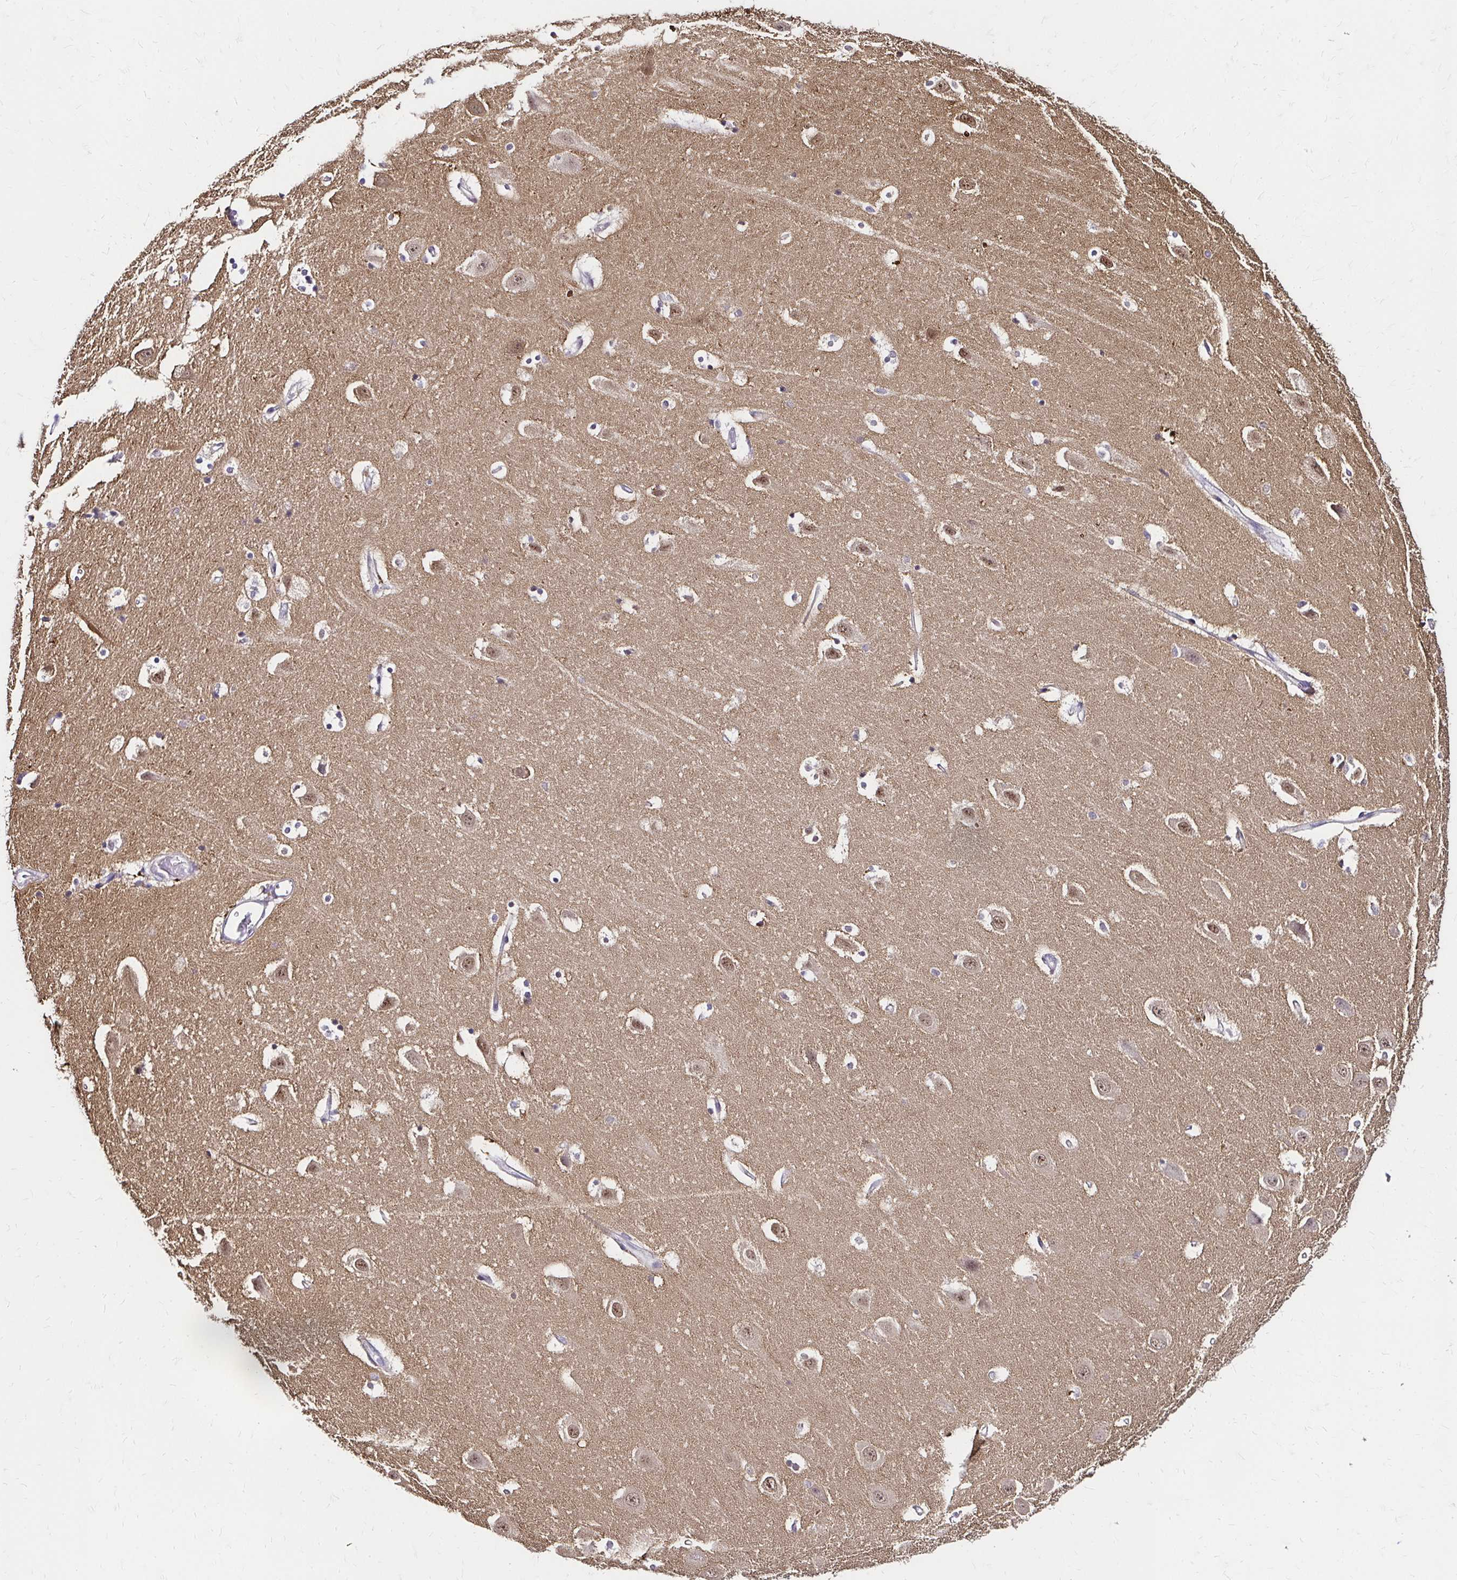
{"staining": {"intensity": "negative", "quantity": "none", "location": "none"}, "tissue": "hippocampus", "cell_type": "Glial cells", "image_type": "normal", "snomed": [{"axis": "morphology", "description": "Normal tissue, NOS"}, {"axis": "topography", "description": "Hippocampus"}], "caption": "Glial cells show no significant protein staining in unremarkable hippocampus.", "gene": "GUCY1A1", "patient": {"sex": "male", "age": 63}}